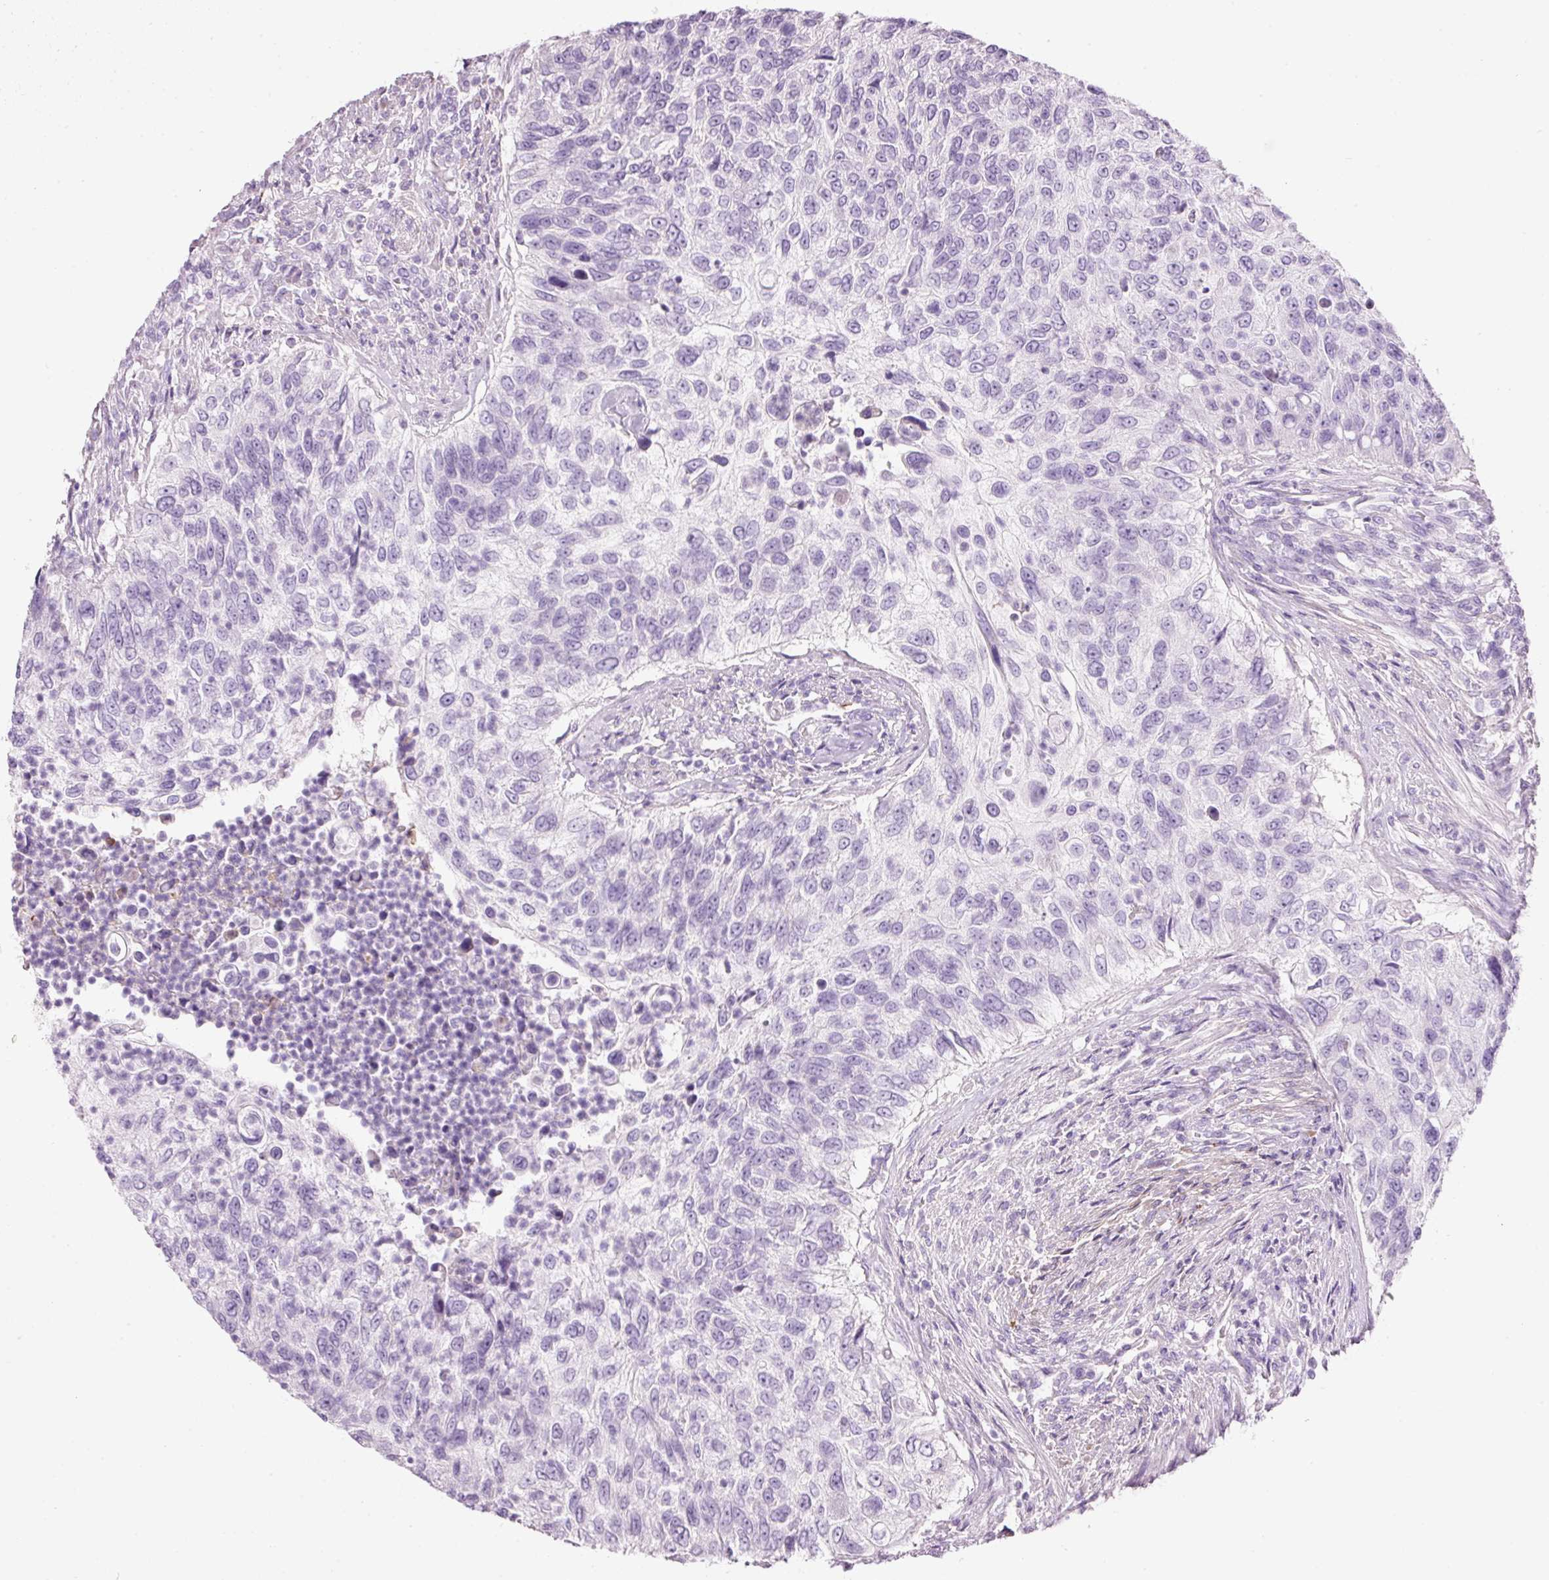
{"staining": {"intensity": "negative", "quantity": "none", "location": "none"}, "tissue": "urothelial cancer", "cell_type": "Tumor cells", "image_type": "cancer", "snomed": [{"axis": "morphology", "description": "Urothelial carcinoma, High grade"}, {"axis": "topography", "description": "Urinary bladder"}], "caption": "Tumor cells show no significant protein staining in urothelial cancer.", "gene": "MFAP4", "patient": {"sex": "female", "age": 60}}